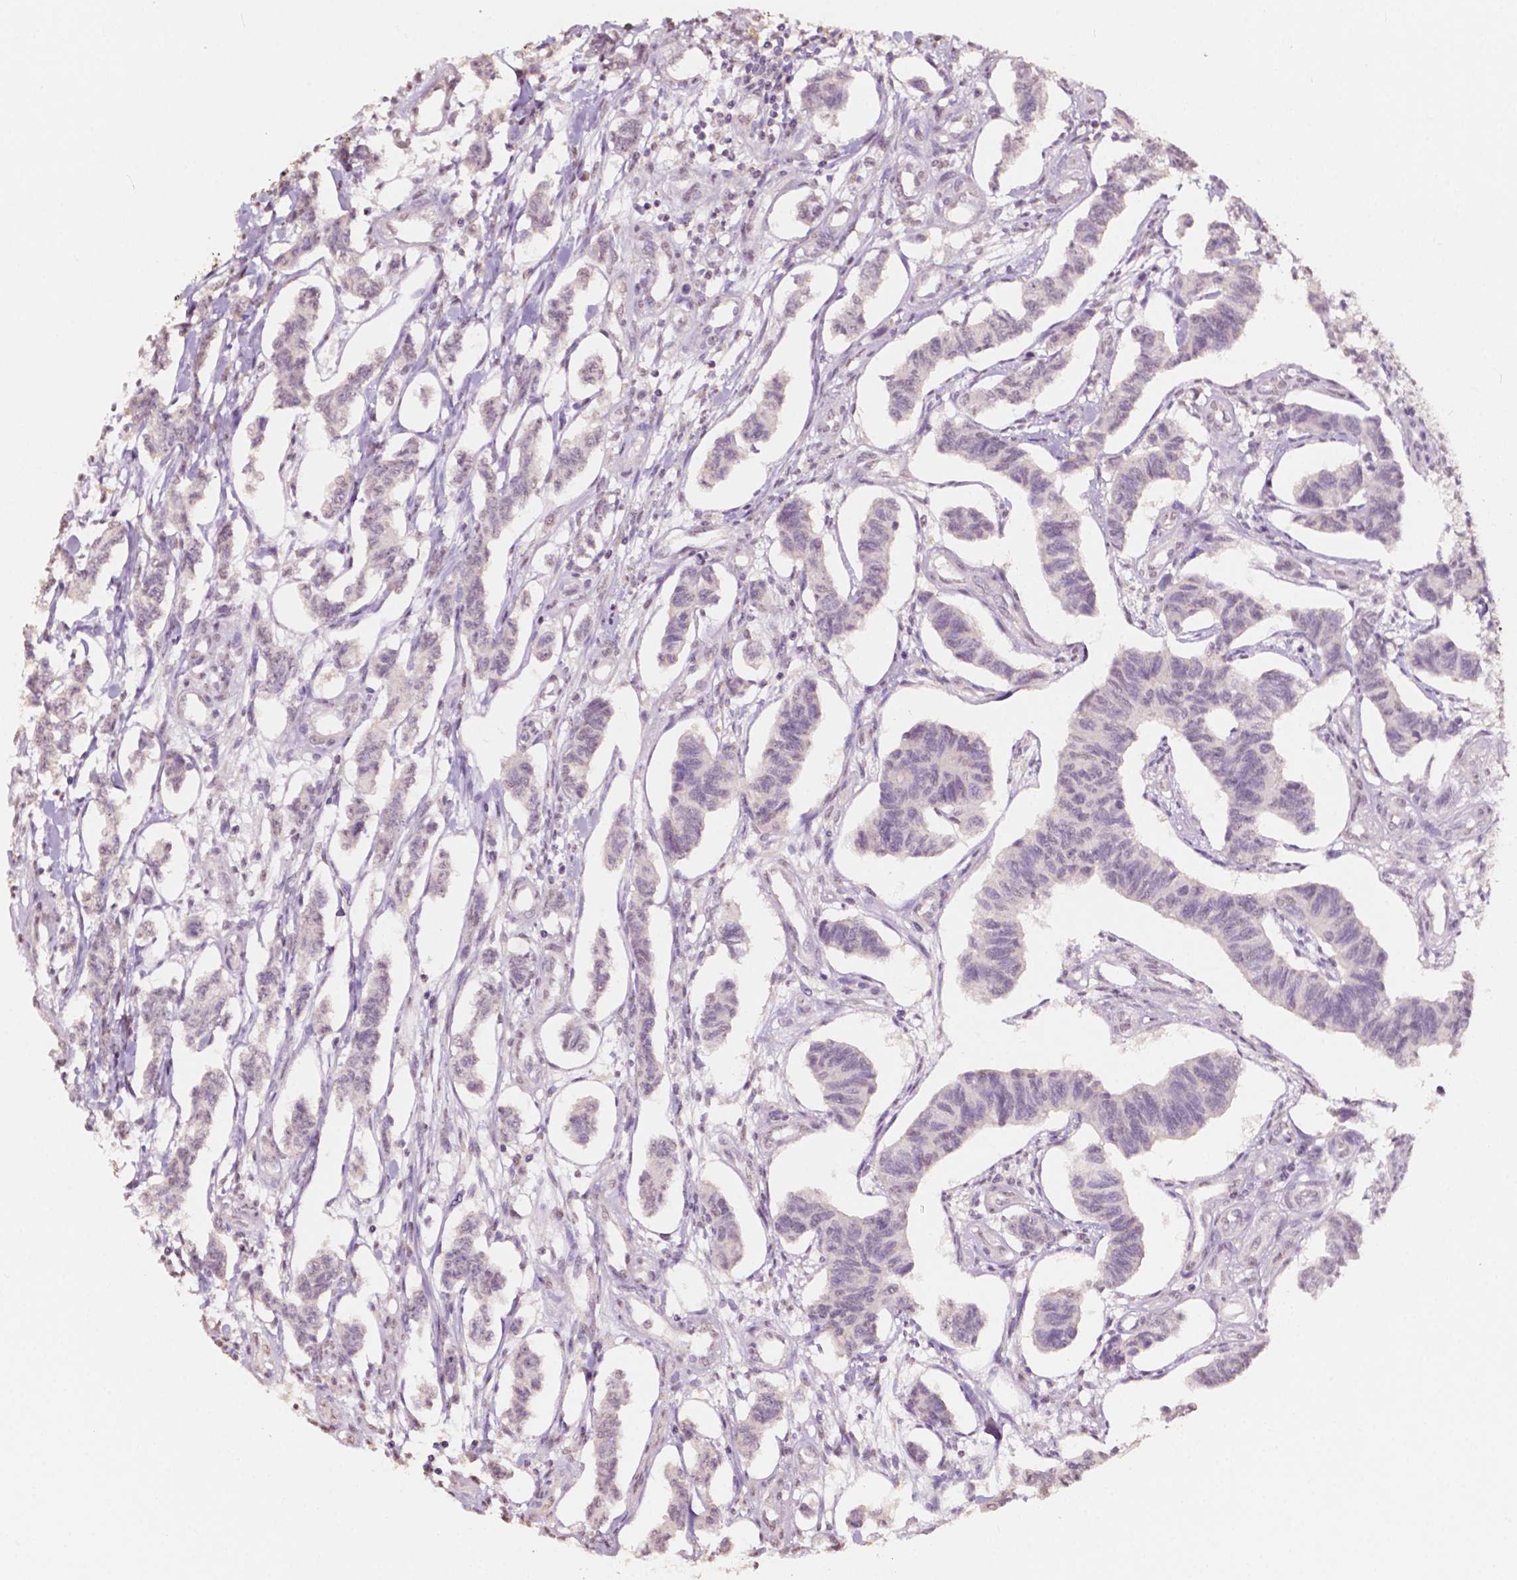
{"staining": {"intensity": "negative", "quantity": "none", "location": "none"}, "tissue": "carcinoid", "cell_type": "Tumor cells", "image_type": "cancer", "snomed": [{"axis": "morphology", "description": "Carcinoid, malignant, NOS"}, {"axis": "topography", "description": "Kidney"}], "caption": "Immunohistochemistry micrograph of human carcinoid (malignant) stained for a protein (brown), which reveals no expression in tumor cells.", "gene": "SOX15", "patient": {"sex": "female", "age": 41}}